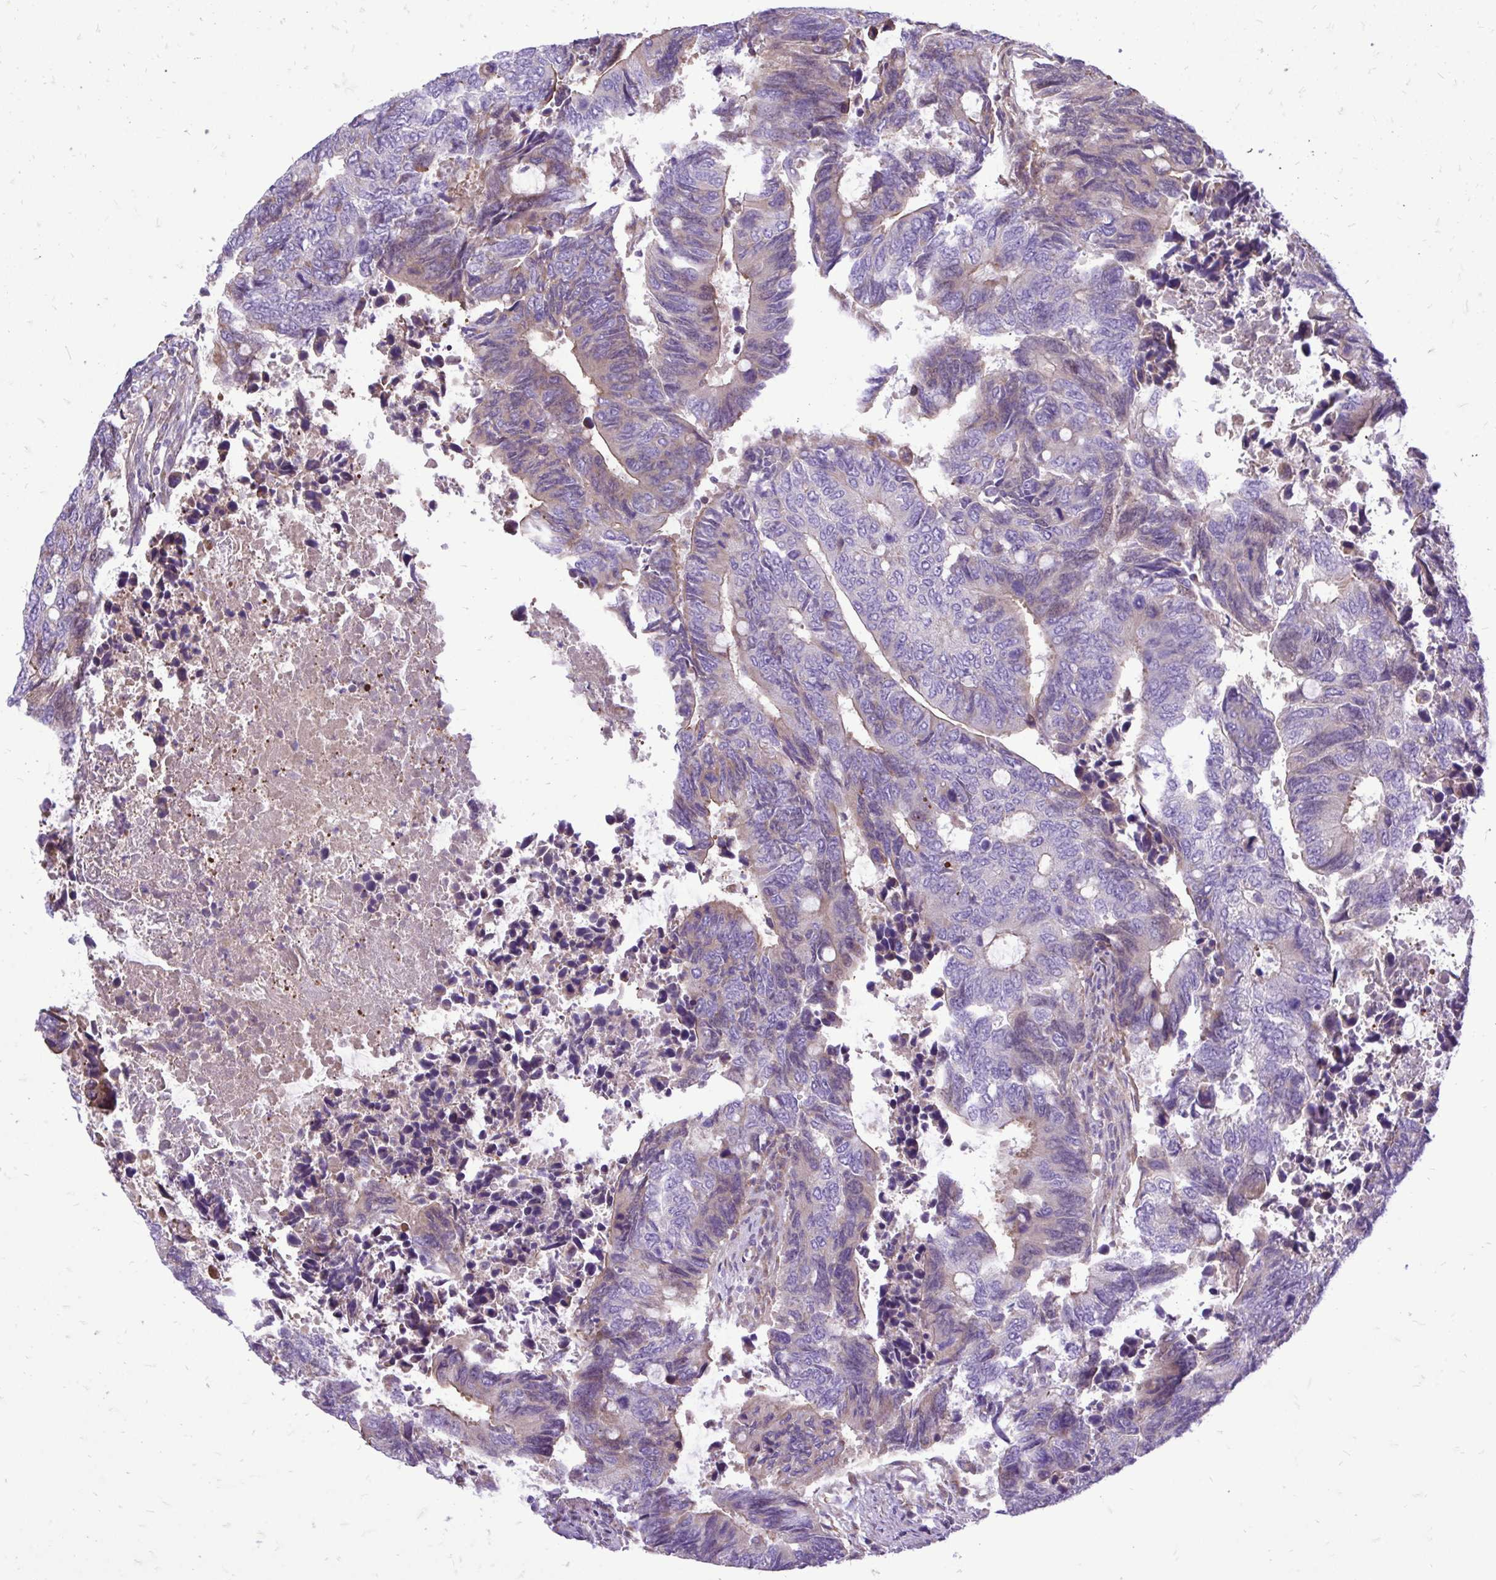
{"staining": {"intensity": "weak", "quantity": "<25%", "location": "cytoplasmic/membranous"}, "tissue": "colorectal cancer", "cell_type": "Tumor cells", "image_type": "cancer", "snomed": [{"axis": "morphology", "description": "Adenocarcinoma, NOS"}, {"axis": "topography", "description": "Colon"}], "caption": "This is an immunohistochemistry photomicrograph of human adenocarcinoma (colorectal). There is no positivity in tumor cells.", "gene": "ATP13A2", "patient": {"sex": "male", "age": 87}}